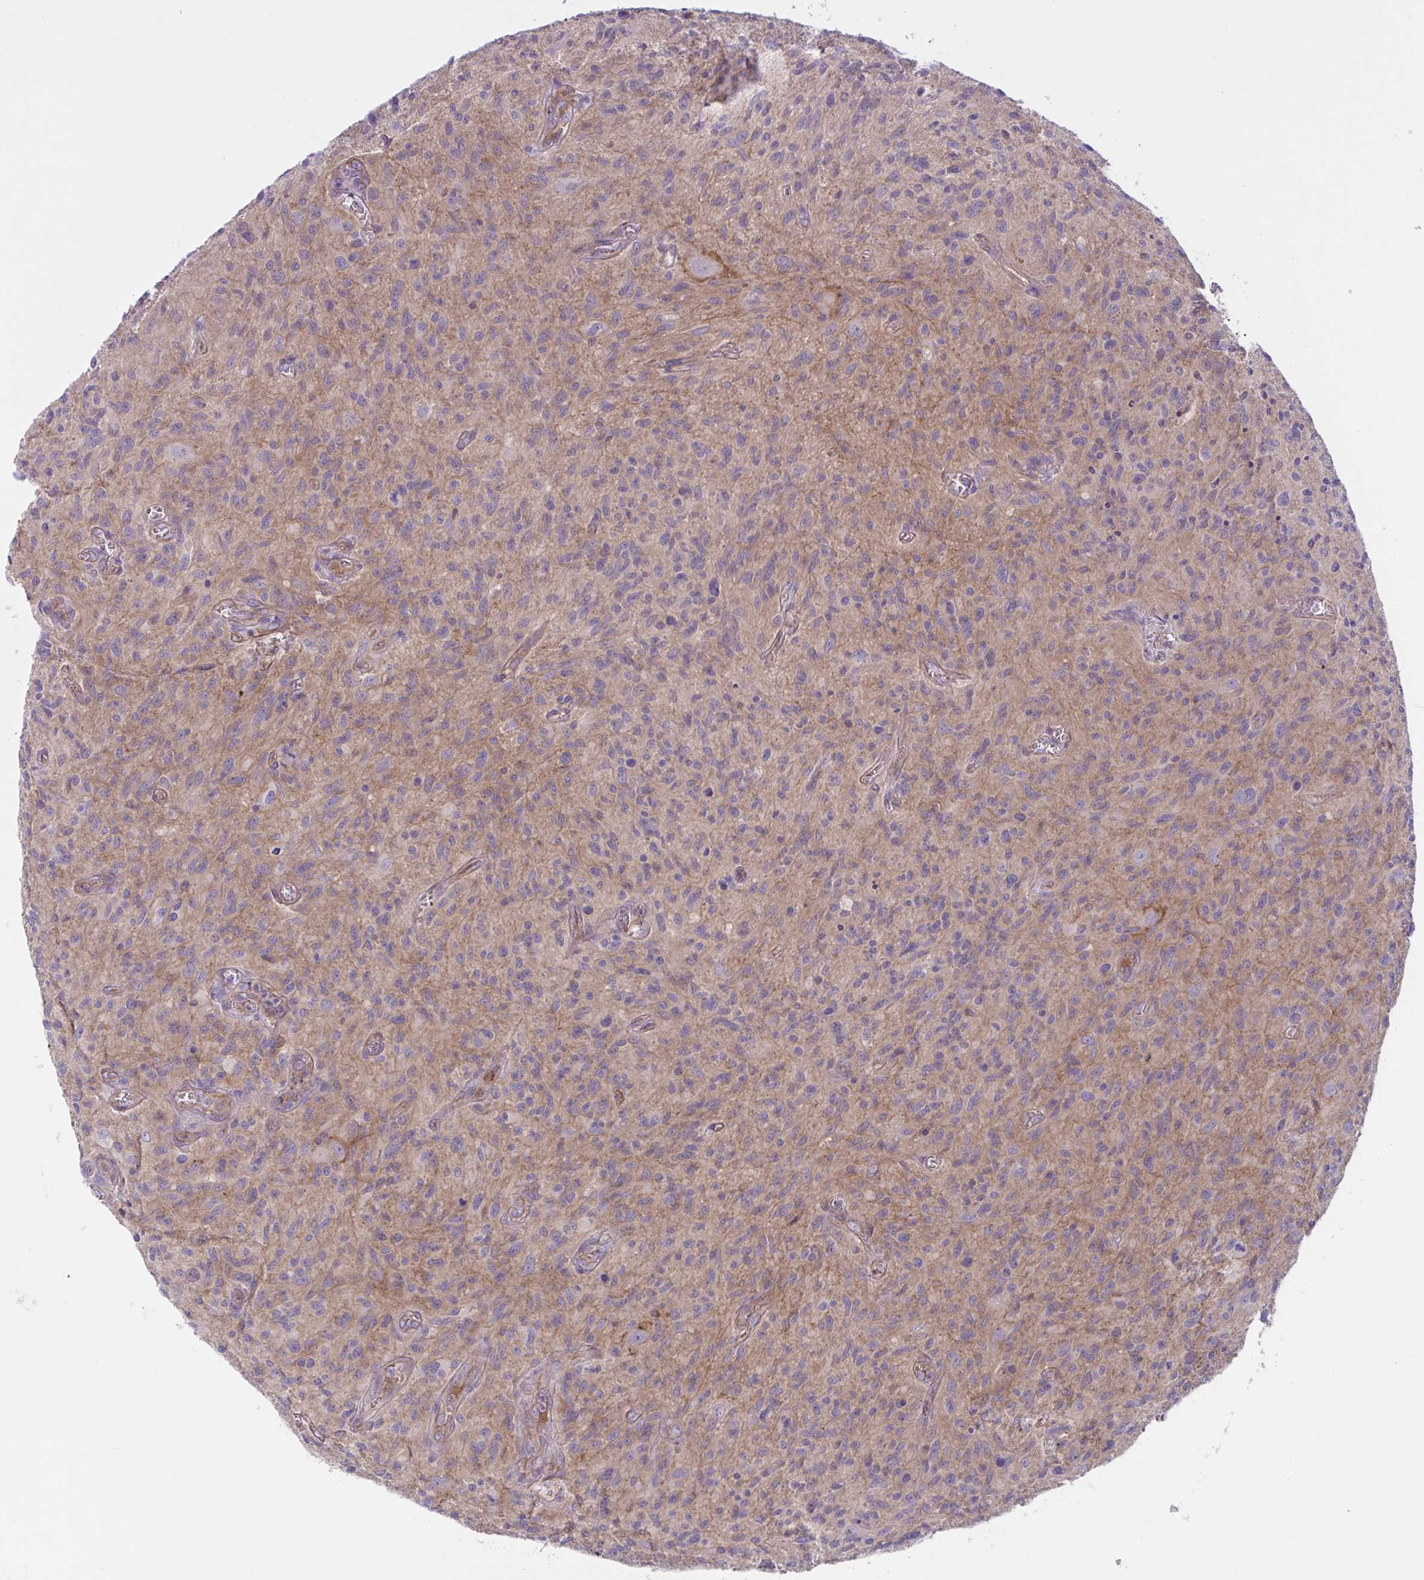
{"staining": {"intensity": "negative", "quantity": "none", "location": "none"}, "tissue": "glioma", "cell_type": "Tumor cells", "image_type": "cancer", "snomed": [{"axis": "morphology", "description": "Glioma, malignant, High grade"}, {"axis": "topography", "description": "Brain"}], "caption": "DAB (3,3'-diaminobenzidine) immunohistochemical staining of human glioma displays no significant expression in tumor cells. (Stains: DAB immunohistochemistry with hematoxylin counter stain, Microscopy: brightfield microscopy at high magnification).", "gene": "TTC7B", "patient": {"sex": "male", "age": 75}}